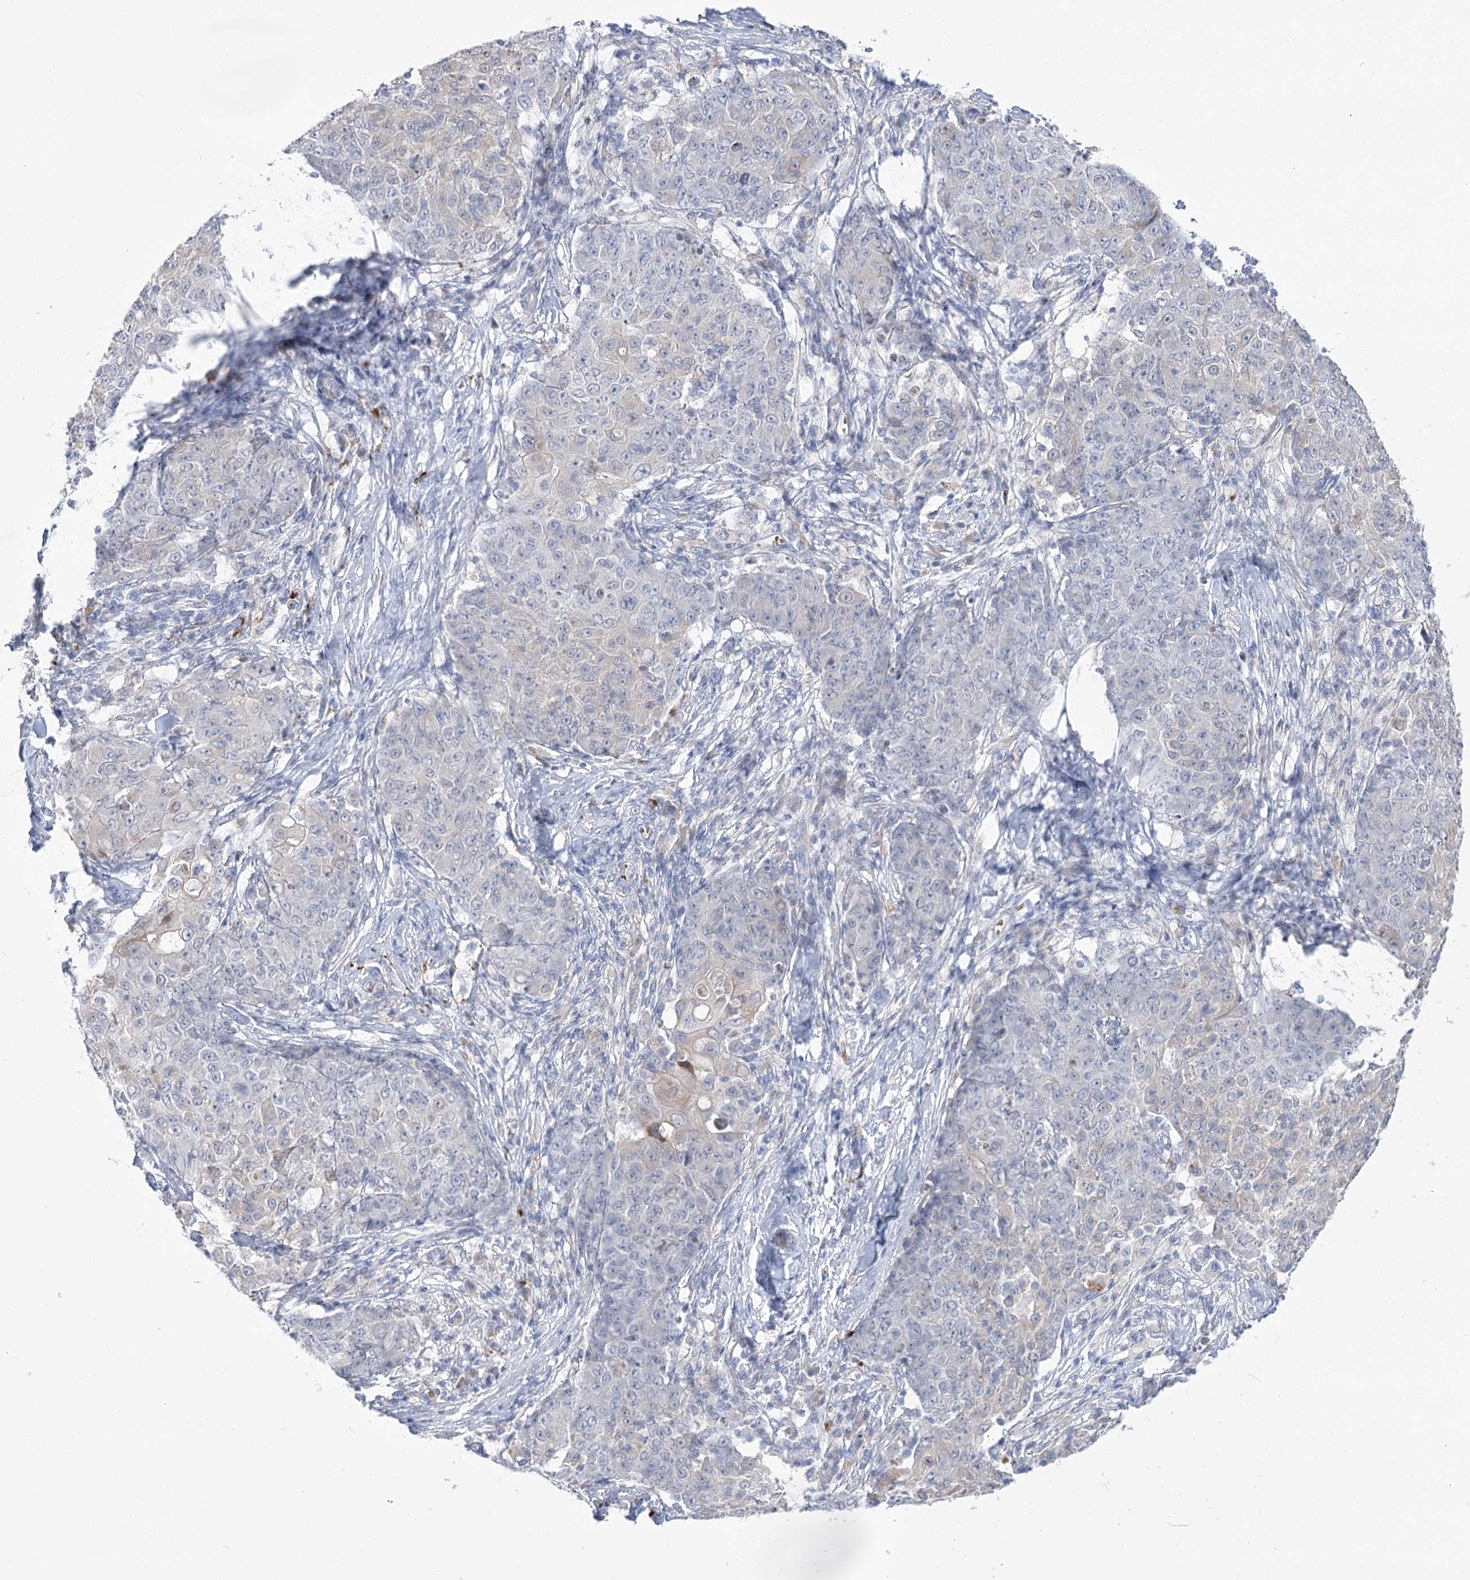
{"staining": {"intensity": "negative", "quantity": "none", "location": "none"}, "tissue": "ovarian cancer", "cell_type": "Tumor cells", "image_type": "cancer", "snomed": [{"axis": "morphology", "description": "Carcinoma, endometroid"}, {"axis": "topography", "description": "Ovary"}], "caption": "A histopathology image of ovarian endometroid carcinoma stained for a protein demonstrates no brown staining in tumor cells.", "gene": "SIAE", "patient": {"sex": "female", "age": 42}}